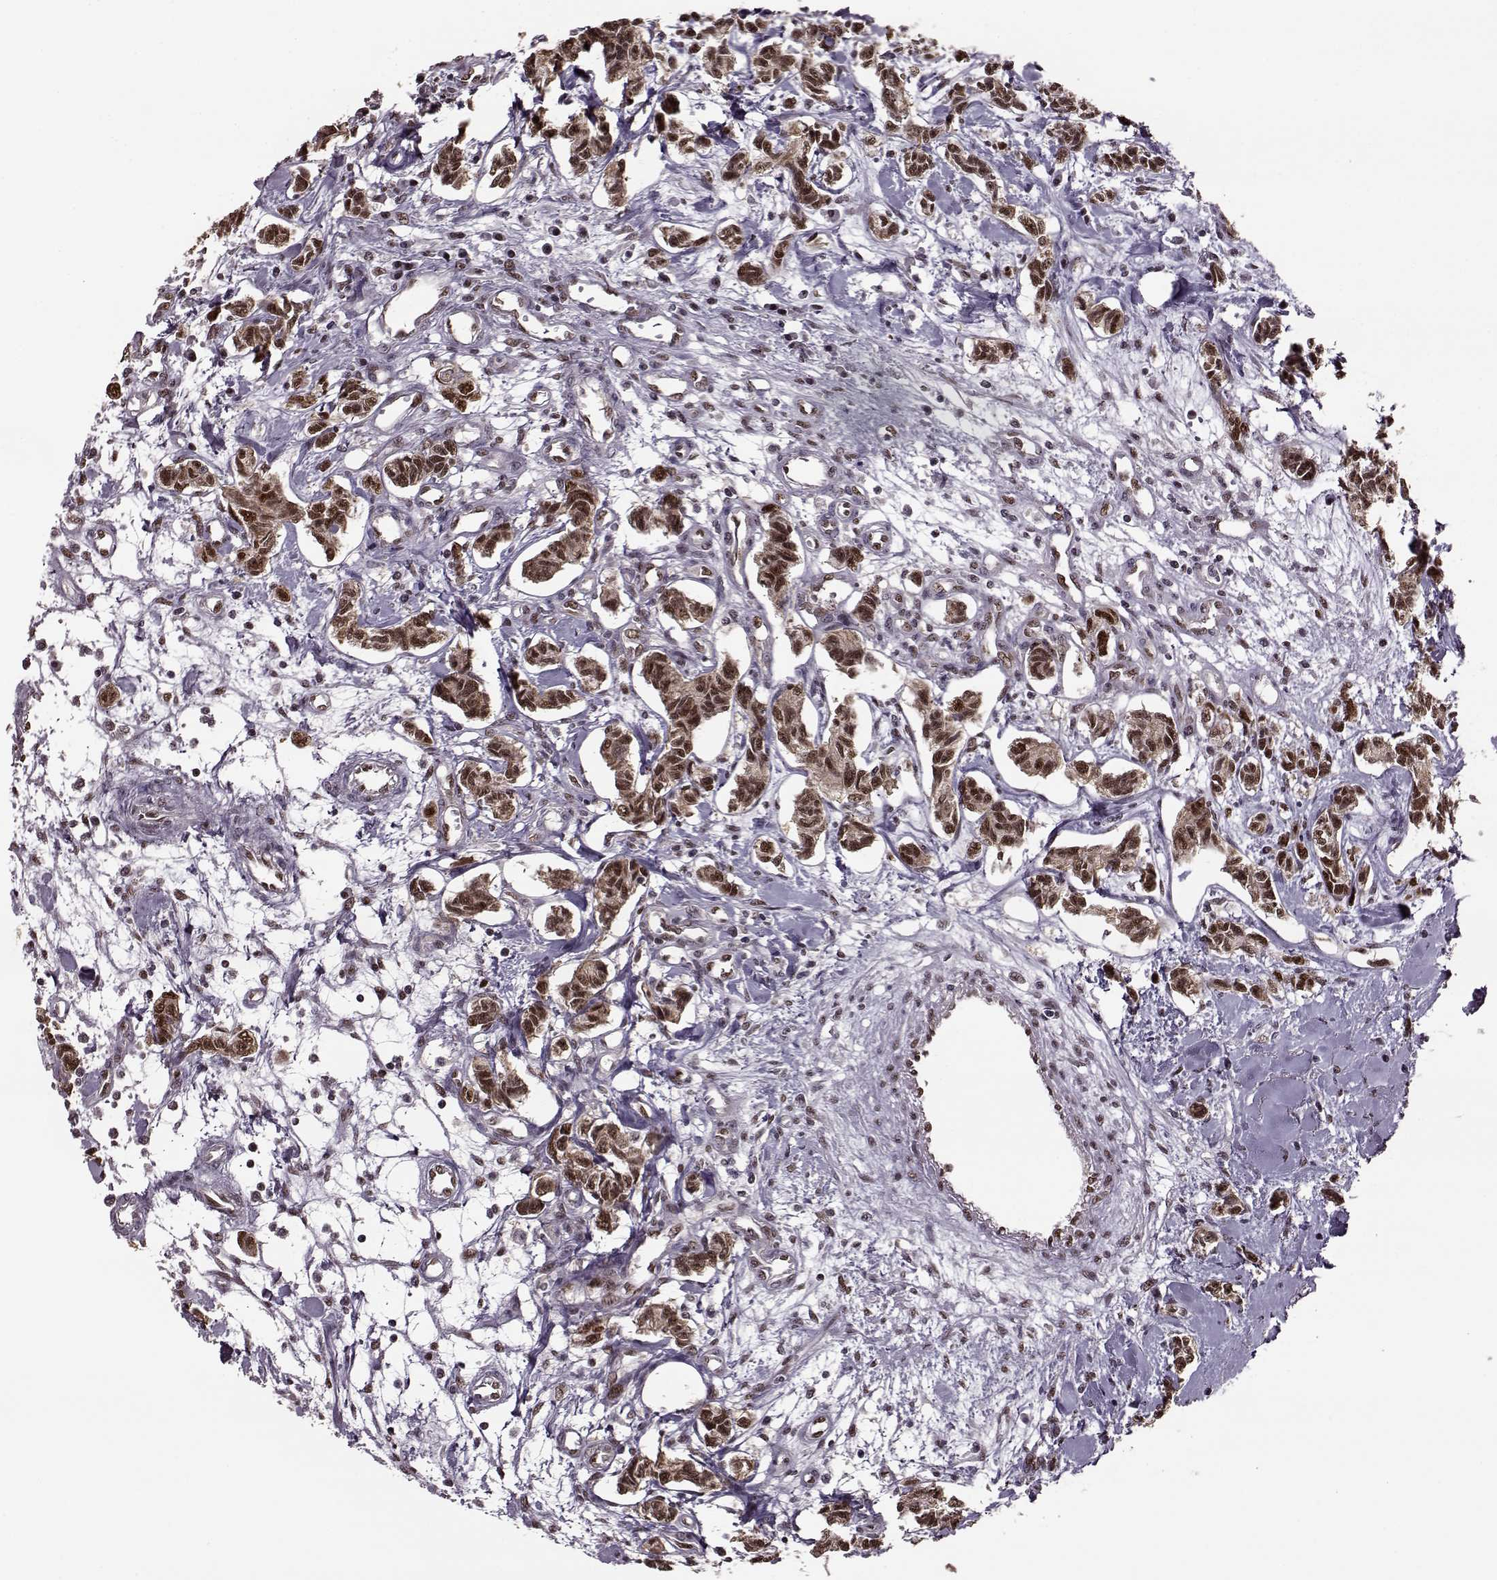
{"staining": {"intensity": "moderate", "quantity": ">75%", "location": "nuclear"}, "tissue": "carcinoid", "cell_type": "Tumor cells", "image_type": "cancer", "snomed": [{"axis": "morphology", "description": "Carcinoid, malignant, NOS"}, {"axis": "topography", "description": "Kidney"}], "caption": "Approximately >75% of tumor cells in human carcinoid demonstrate moderate nuclear protein staining as visualized by brown immunohistochemical staining.", "gene": "FTO", "patient": {"sex": "female", "age": 41}}